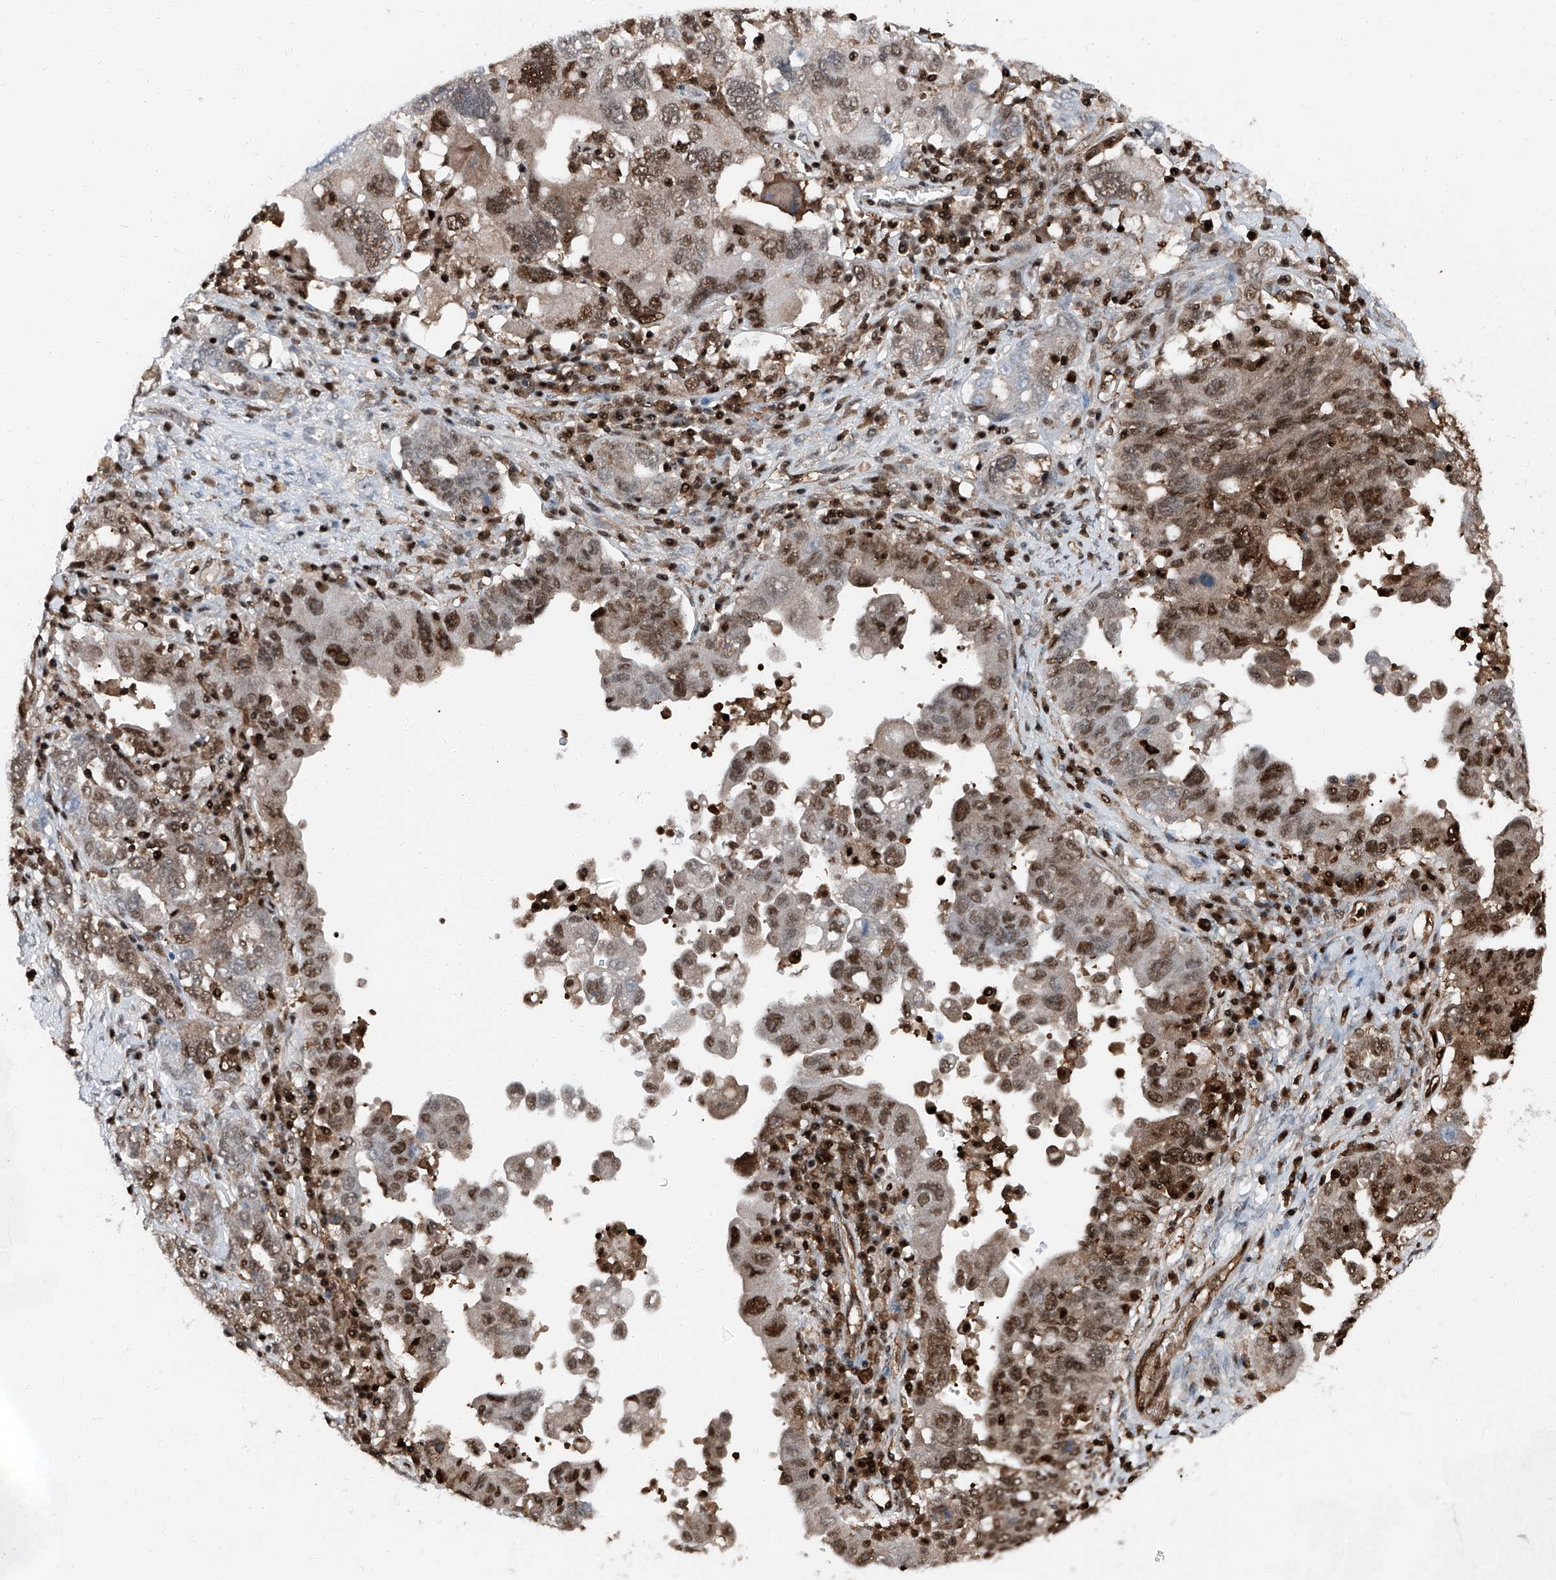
{"staining": {"intensity": "moderate", "quantity": ">75%", "location": "nuclear"}, "tissue": "ovarian cancer", "cell_type": "Tumor cells", "image_type": "cancer", "snomed": [{"axis": "morphology", "description": "Carcinoma, endometroid"}, {"axis": "topography", "description": "Ovary"}], "caption": "A medium amount of moderate nuclear expression is appreciated in about >75% of tumor cells in endometroid carcinoma (ovarian) tissue.", "gene": "PSMB10", "patient": {"sex": "female", "age": 62}}